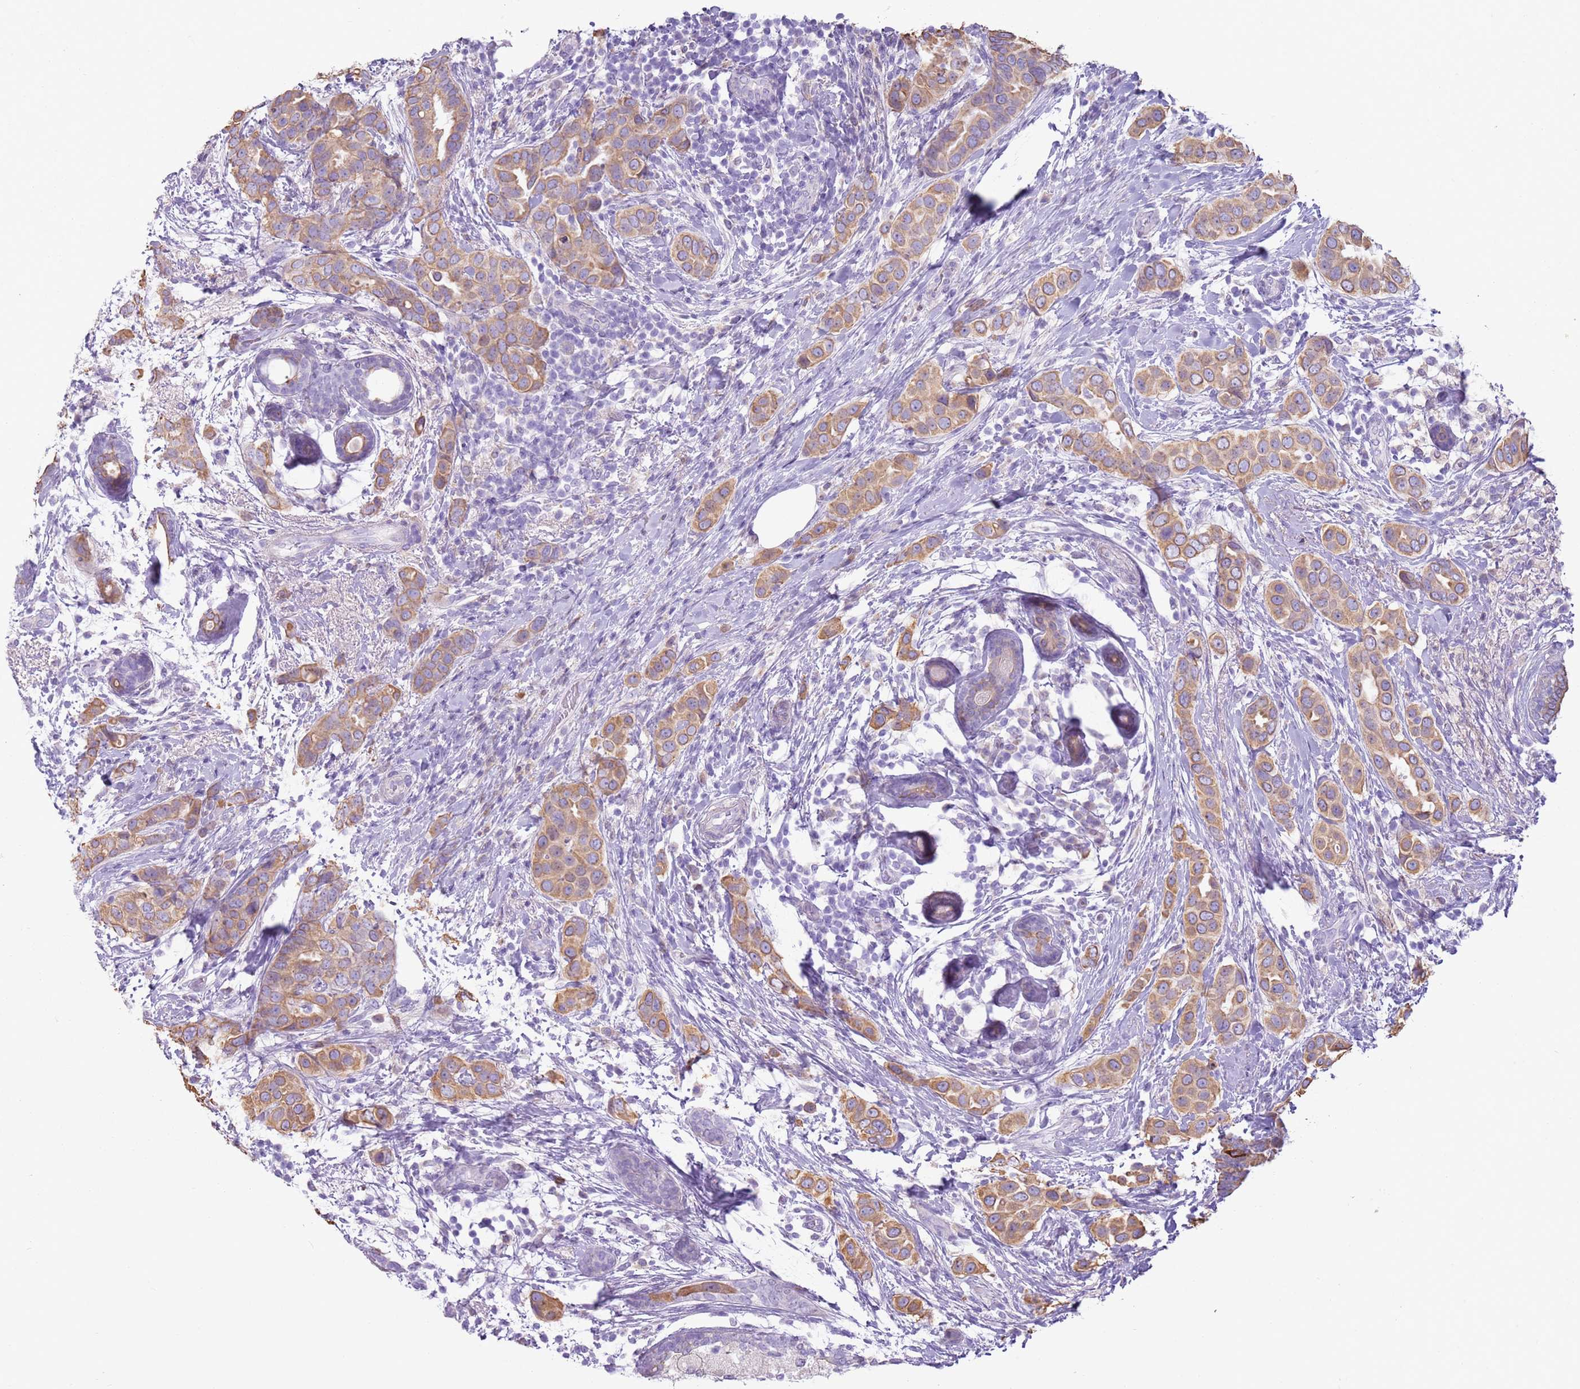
{"staining": {"intensity": "moderate", "quantity": ">75%", "location": "cytoplasmic/membranous"}, "tissue": "breast cancer", "cell_type": "Tumor cells", "image_type": "cancer", "snomed": [{"axis": "morphology", "description": "Lobular carcinoma"}, {"axis": "topography", "description": "Breast"}], "caption": "IHC of human breast cancer displays medium levels of moderate cytoplasmic/membranous expression in about >75% of tumor cells. The staining was performed using DAB to visualize the protein expression in brown, while the nuclei were stained in blue with hematoxylin (Magnification: 20x).", "gene": "OAF", "patient": {"sex": "female", "age": 51}}